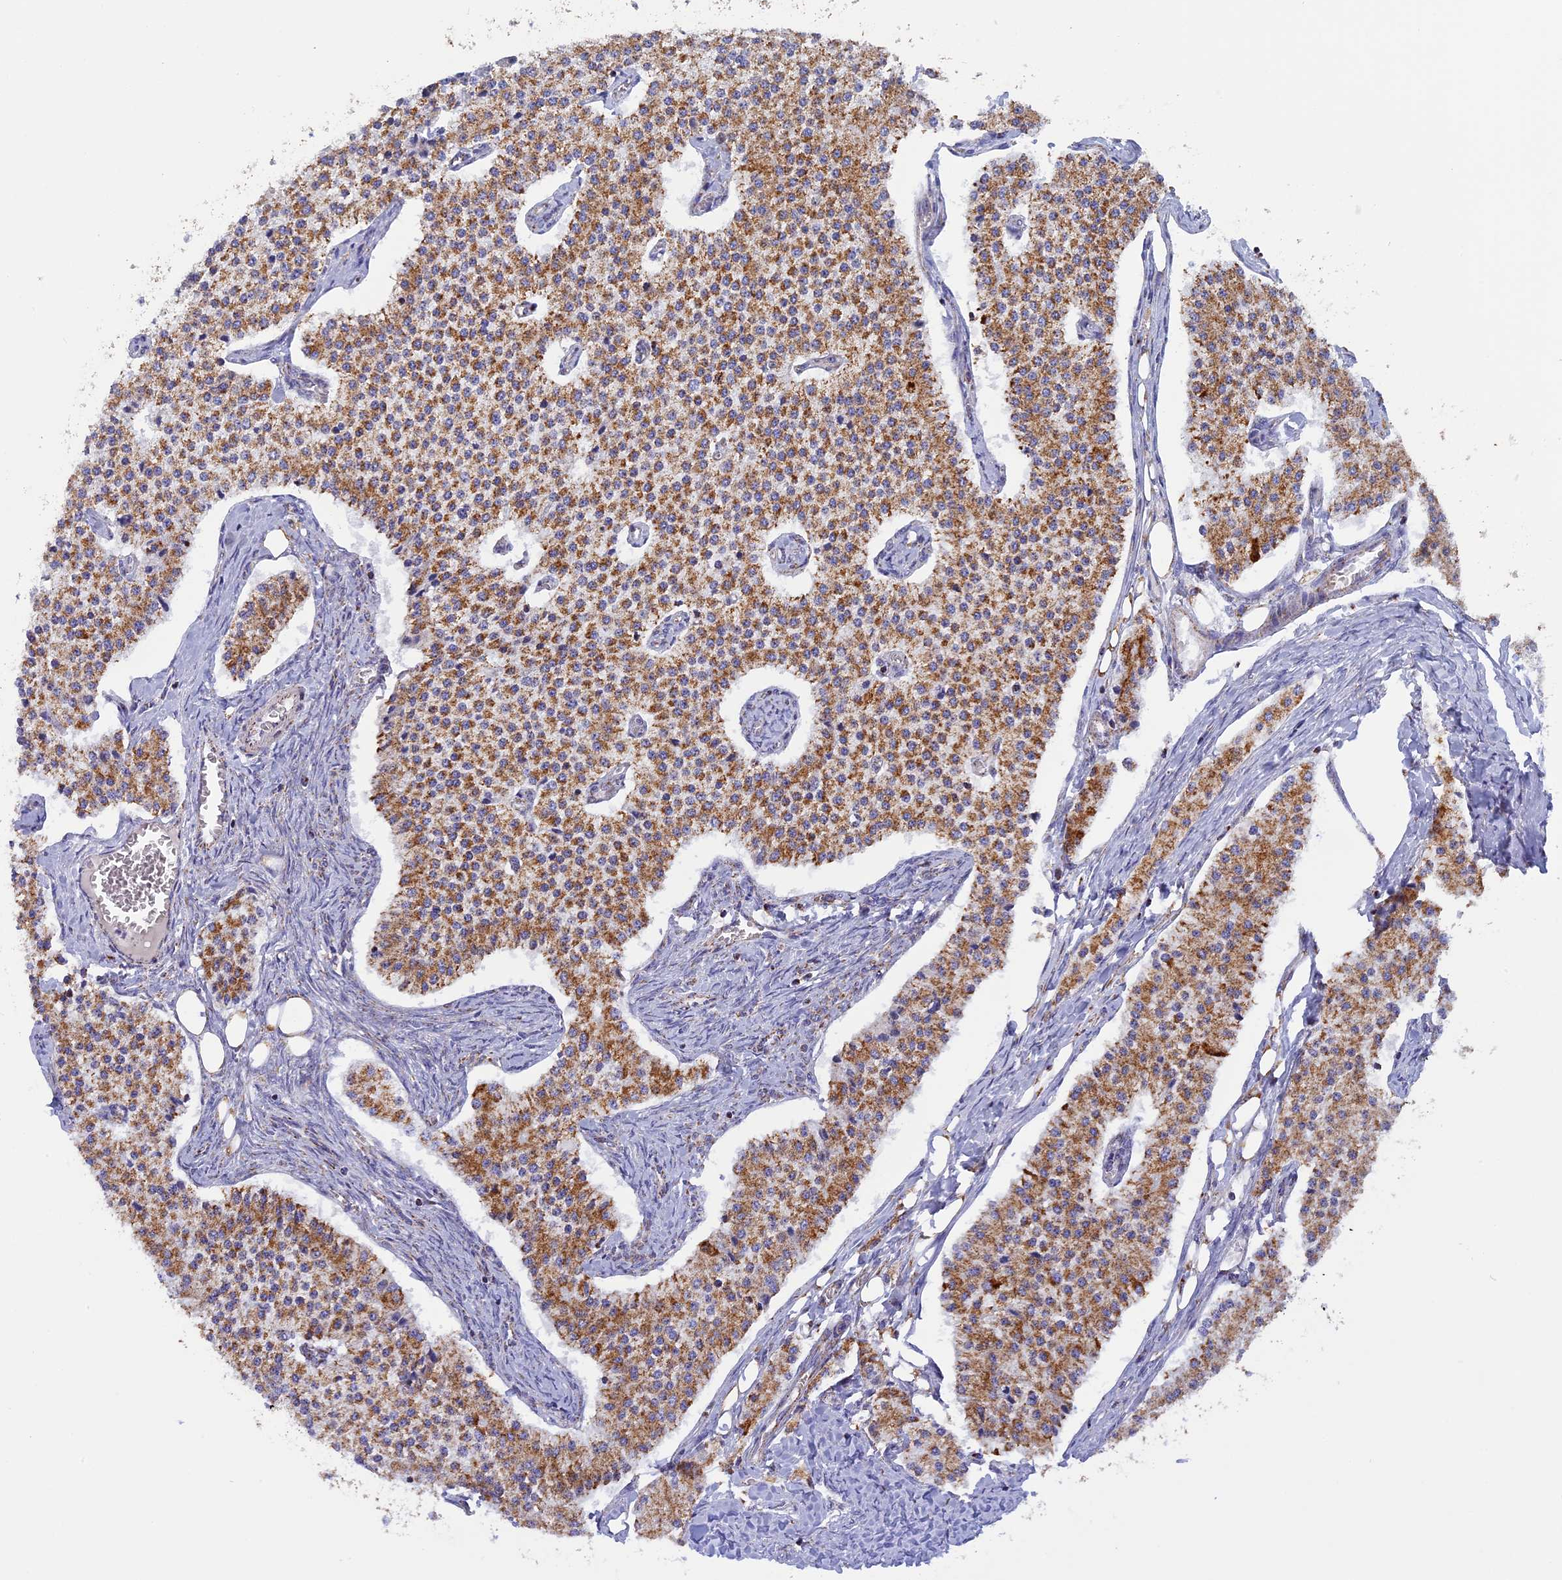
{"staining": {"intensity": "moderate", "quantity": ">75%", "location": "cytoplasmic/membranous"}, "tissue": "carcinoid", "cell_type": "Tumor cells", "image_type": "cancer", "snomed": [{"axis": "morphology", "description": "Carcinoid, malignant, NOS"}, {"axis": "topography", "description": "Colon"}], "caption": "Moderate cytoplasmic/membranous positivity is present in about >75% of tumor cells in carcinoid (malignant).", "gene": "KCNG1", "patient": {"sex": "female", "age": 52}}